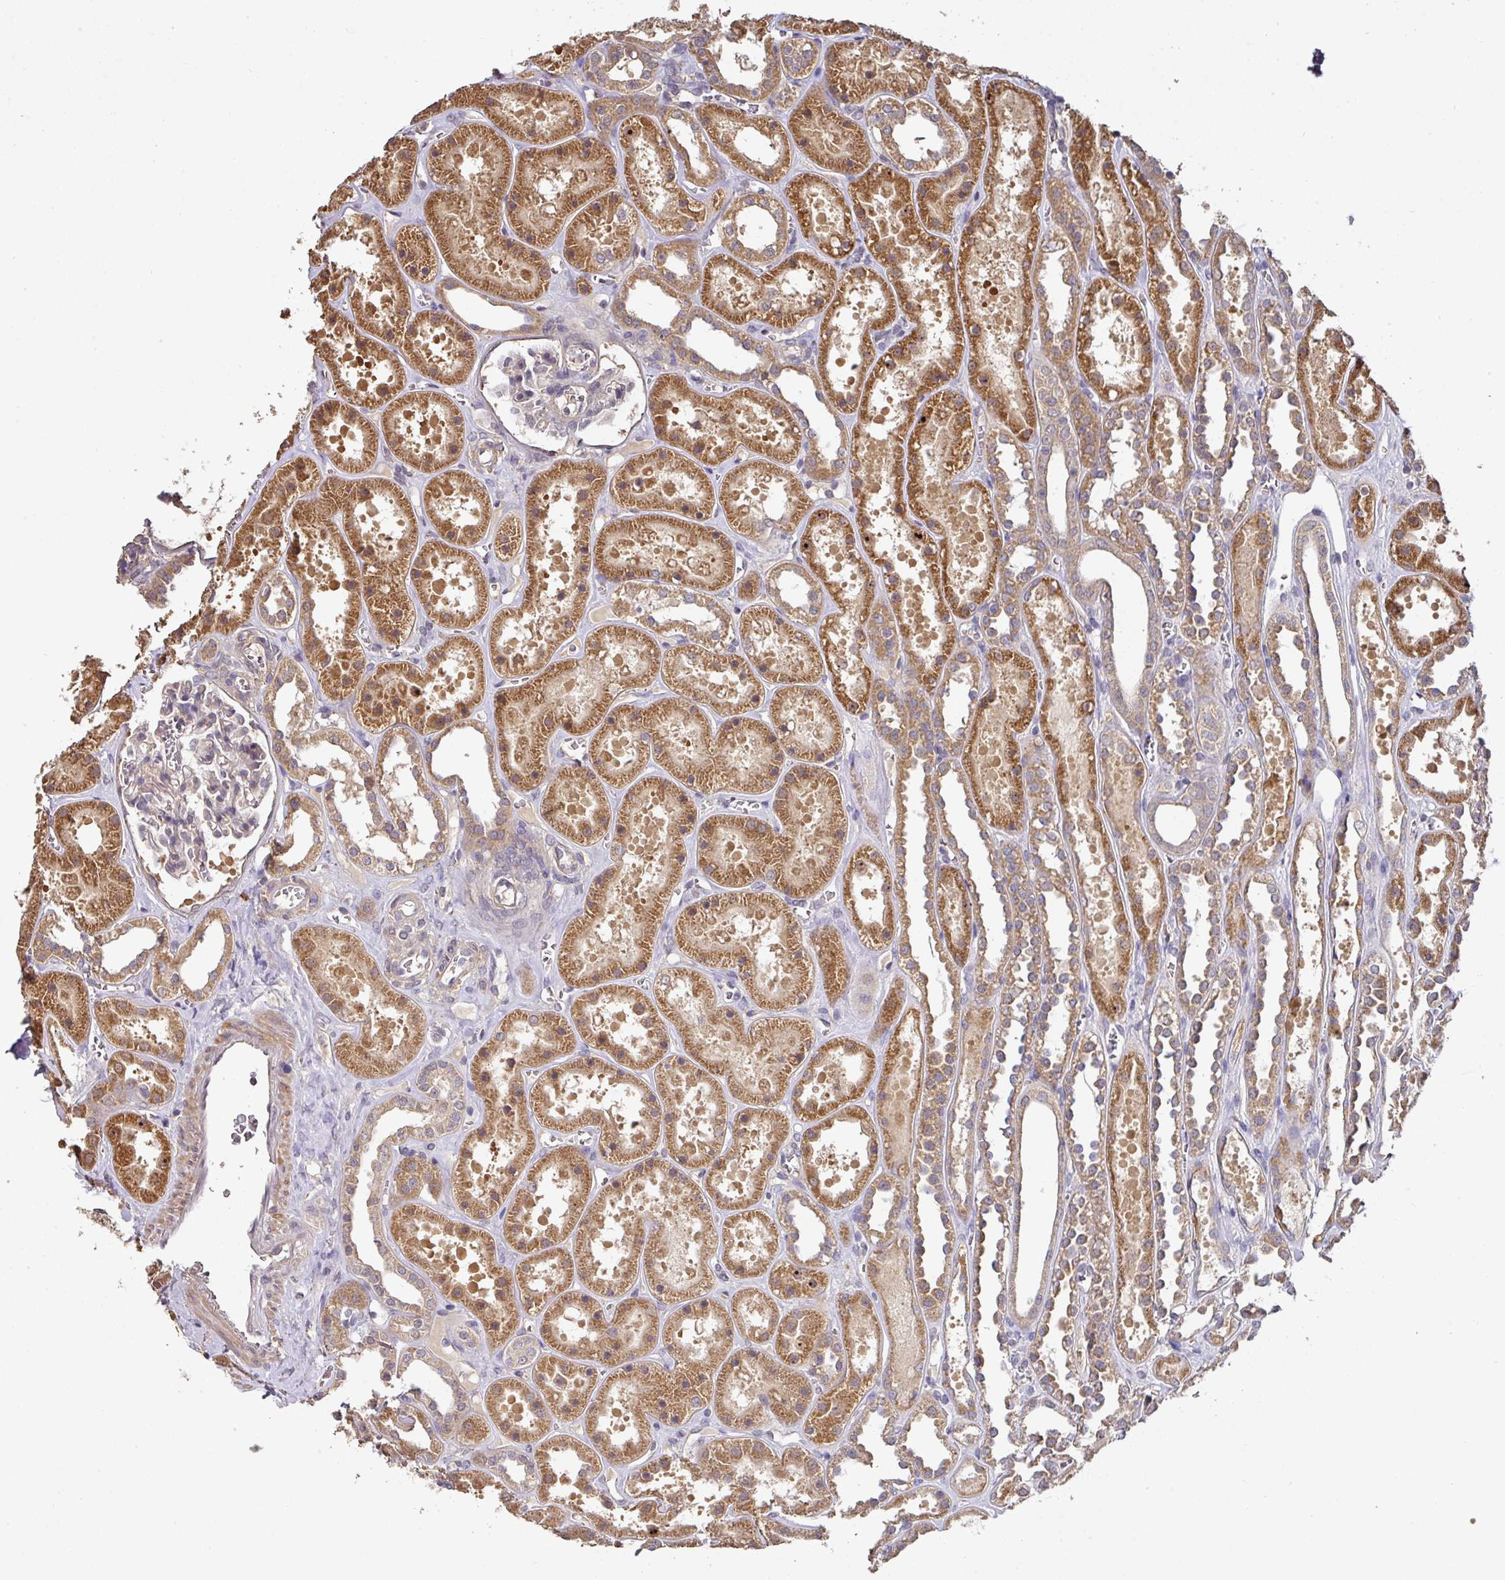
{"staining": {"intensity": "negative", "quantity": "none", "location": "none"}, "tissue": "kidney", "cell_type": "Cells in glomeruli", "image_type": "normal", "snomed": [{"axis": "morphology", "description": "Normal tissue, NOS"}, {"axis": "topography", "description": "Kidney"}], "caption": "High power microscopy photomicrograph of an IHC photomicrograph of benign kidney, revealing no significant staining in cells in glomeruli.", "gene": "ACVR2B", "patient": {"sex": "female", "age": 41}}